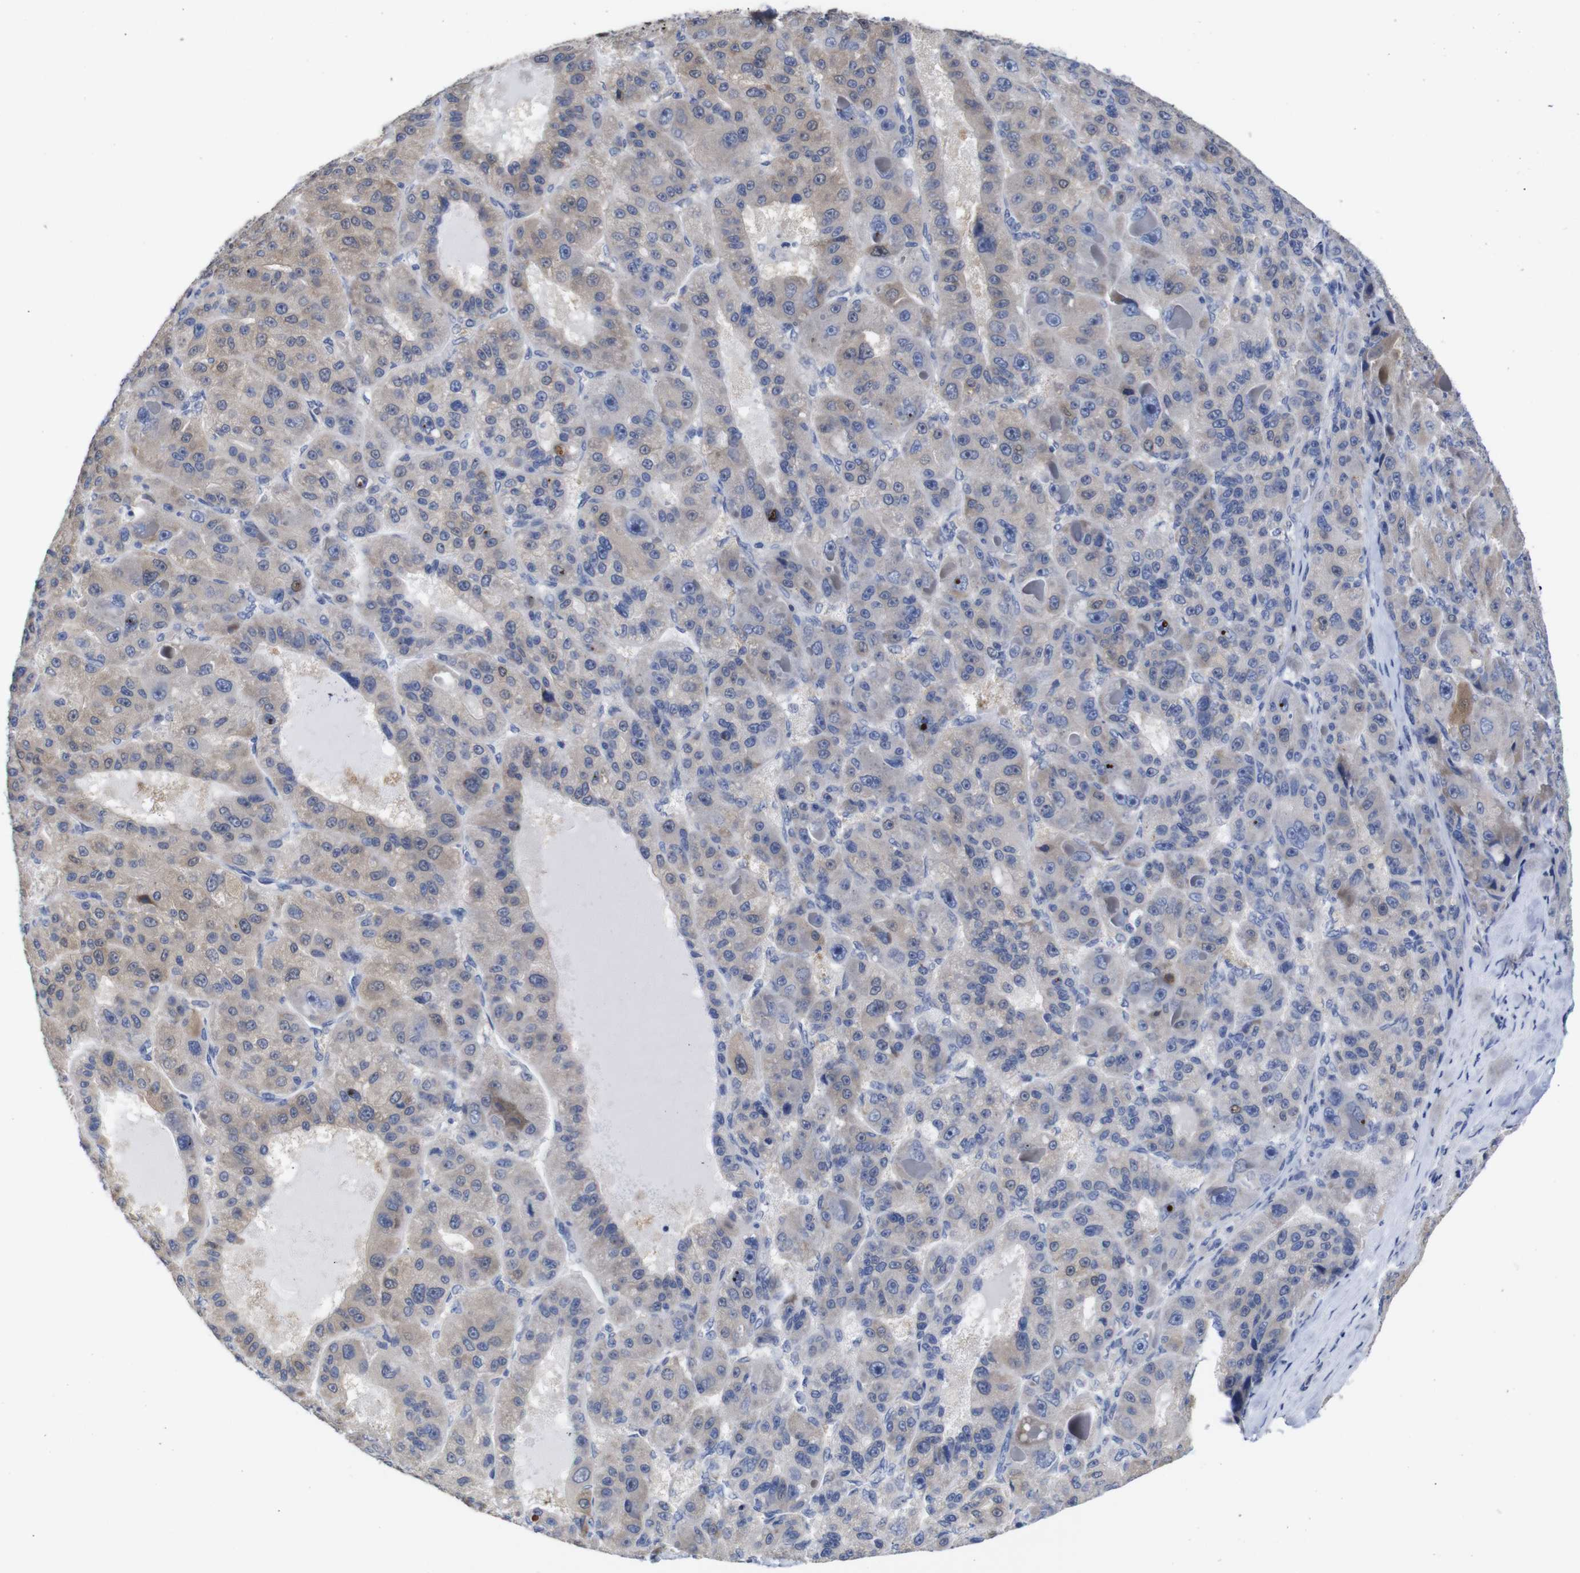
{"staining": {"intensity": "moderate", "quantity": "25%-75%", "location": "cytoplasmic/membranous"}, "tissue": "liver cancer", "cell_type": "Tumor cells", "image_type": "cancer", "snomed": [{"axis": "morphology", "description": "Carcinoma, Hepatocellular, NOS"}, {"axis": "topography", "description": "Liver"}], "caption": "Brown immunohistochemical staining in human liver hepatocellular carcinoma displays moderate cytoplasmic/membranous expression in about 25%-75% of tumor cells.", "gene": "TCEAL9", "patient": {"sex": "male", "age": 76}}